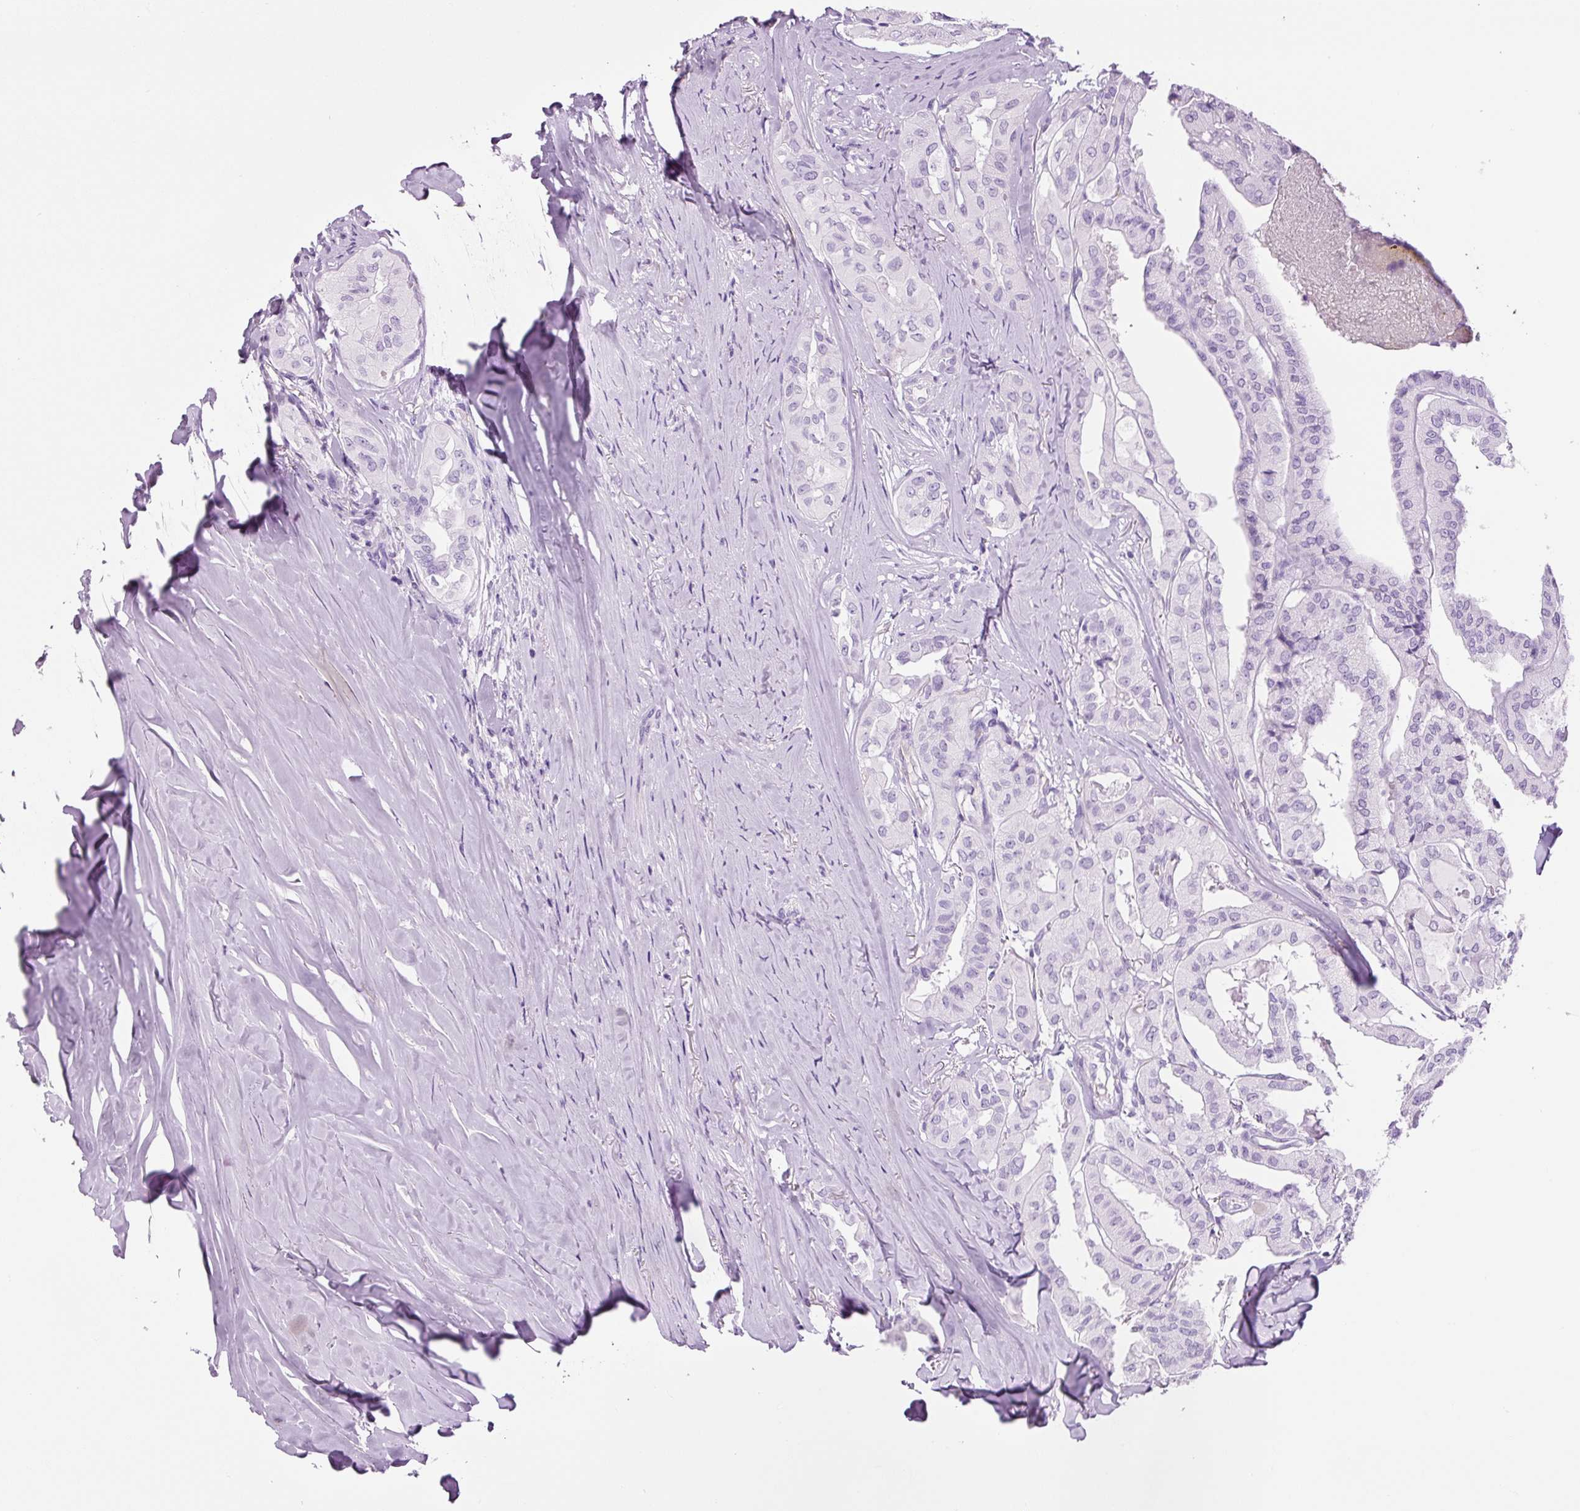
{"staining": {"intensity": "negative", "quantity": "none", "location": "none"}, "tissue": "thyroid cancer", "cell_type": "Tumor cells", "image_type": "cancer", "snomed": [{"axis": "morphology", "description": "Papillary adenocarcinoma, NOS"}, {"axis": "topography", "description": "Thyroid gland"}], "caption": "Thyroid cancer (papillary adenocarcinoma) stained for a protein using immunohistochemistry (IHC) displays no expression tumor cells.", "gene": "ADSS1", "patient": {"sex": "female", "age": 59}}